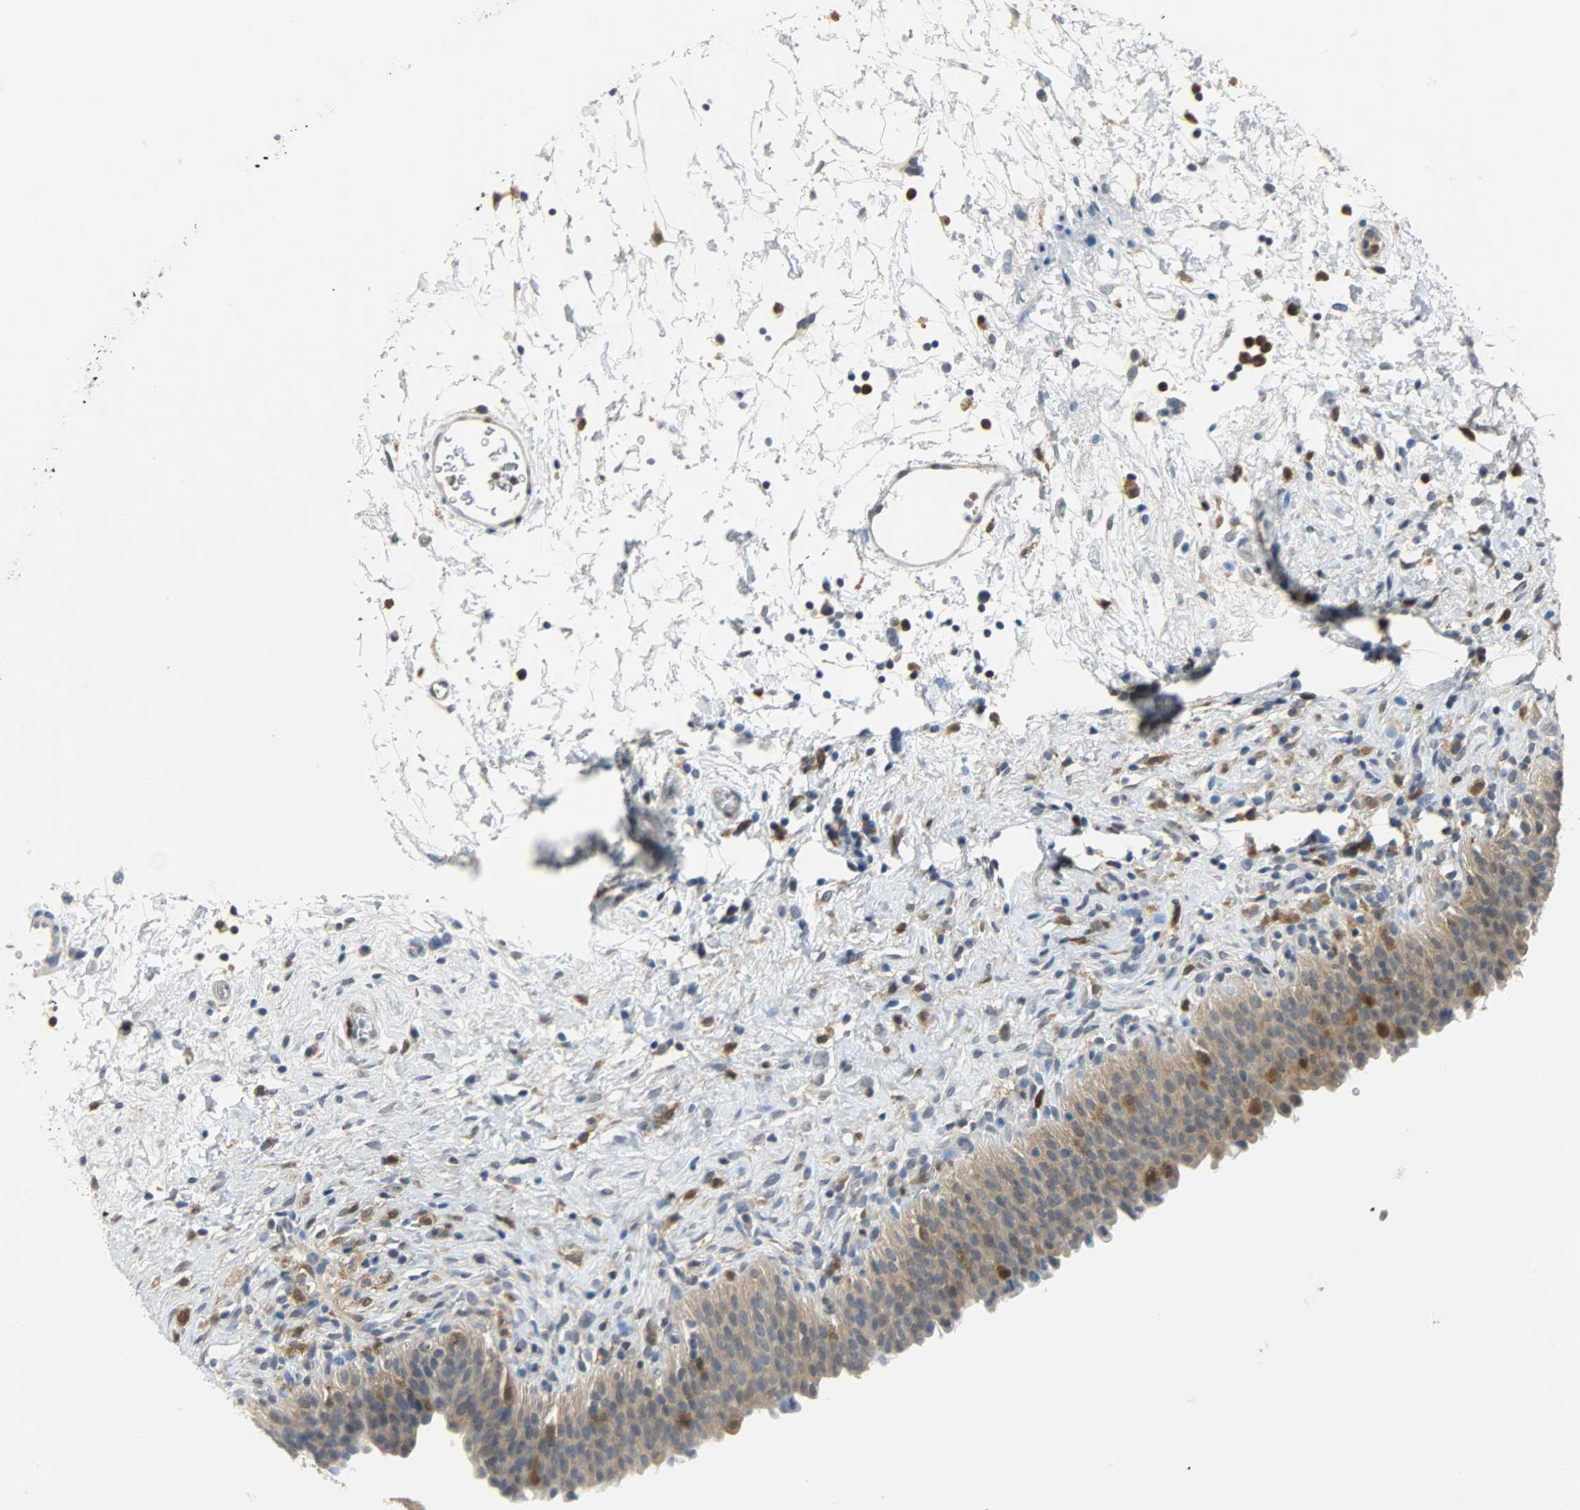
{"staining": {"intensity": "moderate", "quantity": ">75%", "location": "cytoplasmic/membranous,nuclear"}, "tissue": "urinary bladder", "cell_type": "Urothelial cells", "image_type": "normal", "snomed": [{"axis": "morphology", "description": "Normal tissue, NOS"}, {"axis": "topography", "description": "Urinary bladder"}], "caption": "Immunohistochemical staining of normal human urinary bladder demonstrates >75% levels of moderate cytoplasmic/membranous,nuclear protein expression in about >75% of urothelial cells.", "gene": "EIF4EBP1", "patient": {"sex": "male", "age": 51}}